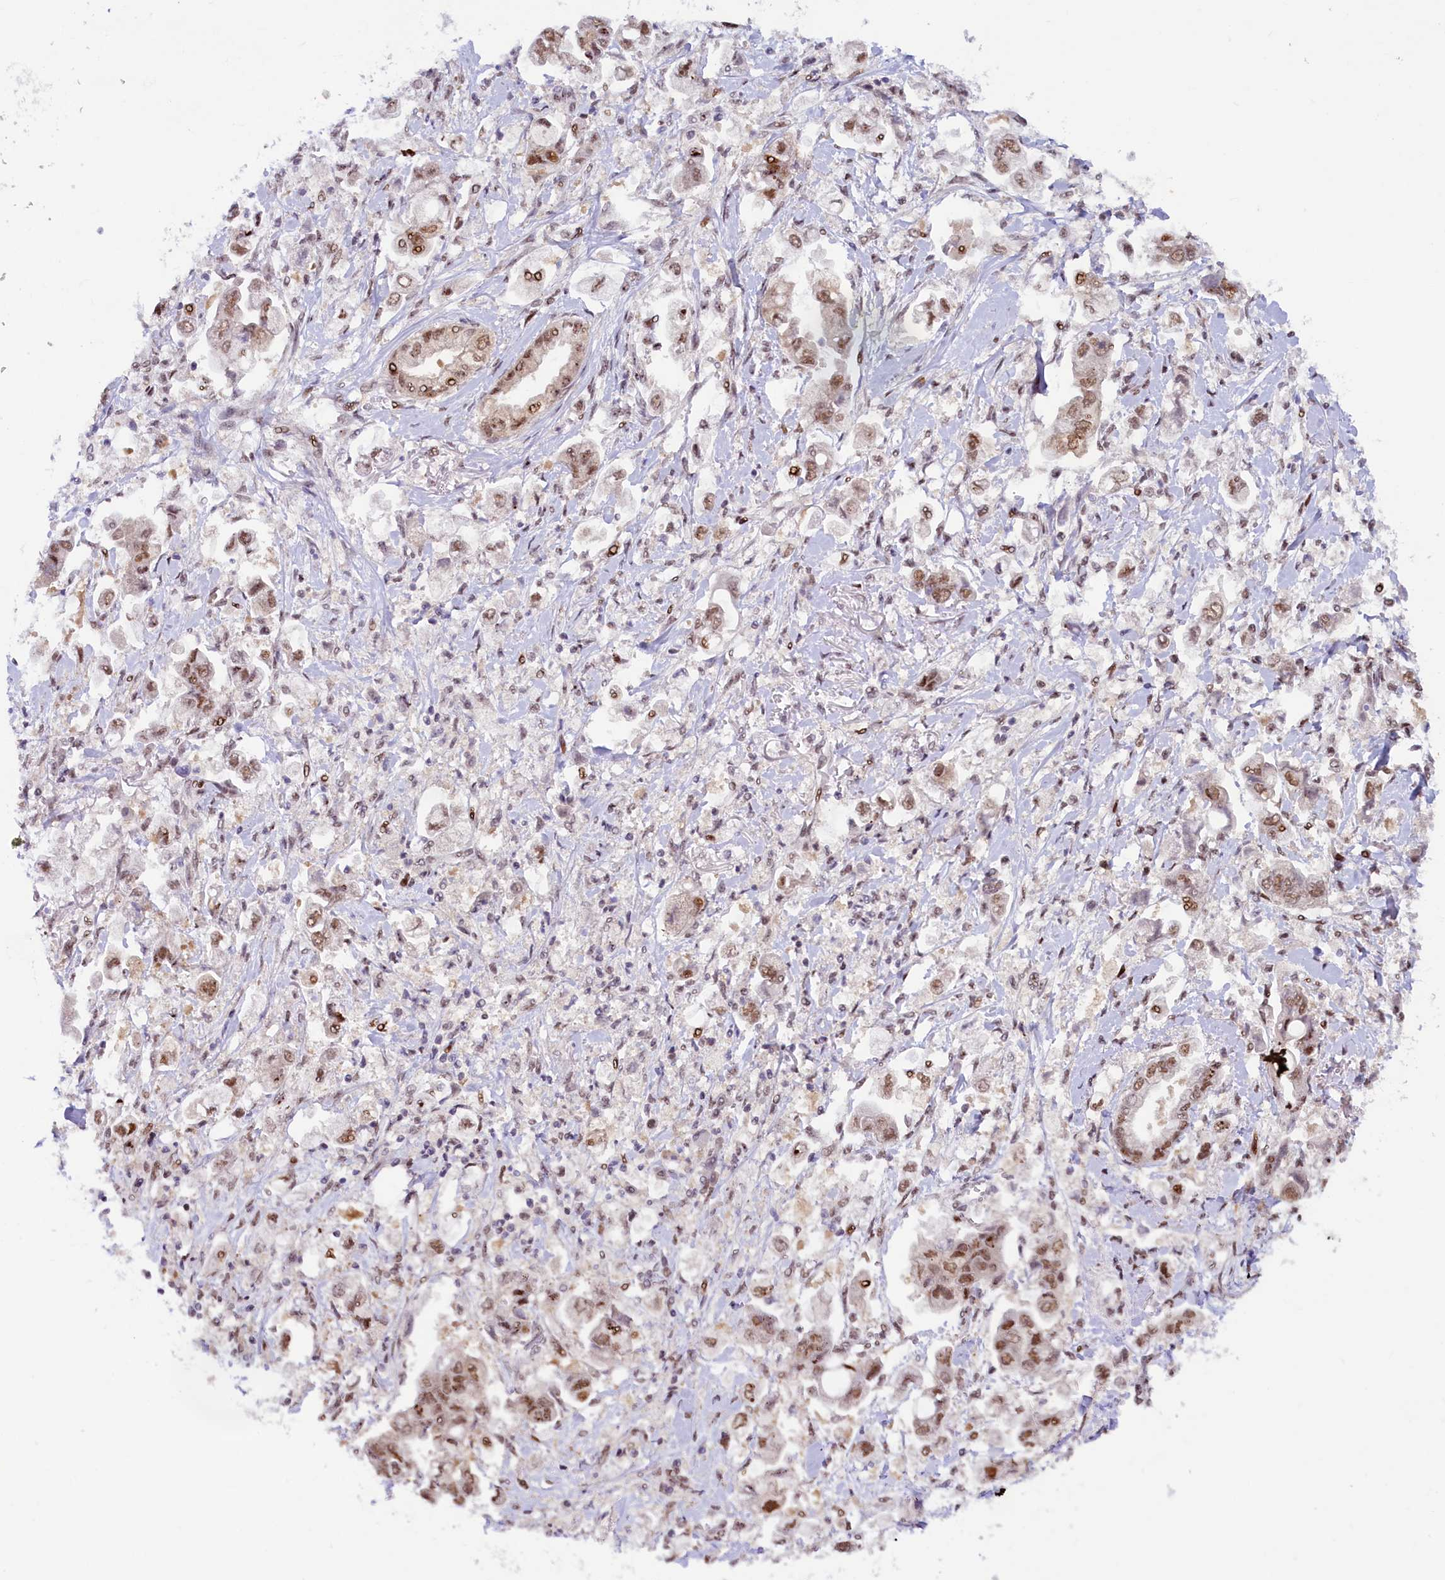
{"staining": {"intensity": "moderate", "quantity": ">75%", "location": "nuclear"}, "tissue": "stomach cancer", "cell_type": "Tumor cells", "image_type": "cancer", "snomed": [{"axis": "morphology", "description": "Adenocarcinoma, NOS"}, {"axis": "topography", "description": "Stomach"}], "caption": "IHC photomicrograph of human stomach cancer (adenocarcinoma) stained for a protein (brown), which reveals medium levels of moderate nuclear positivity in approximately >75% of tumor cells.", "gene": "ANKS3", "patient": {"sex": "male", "age": 62}}